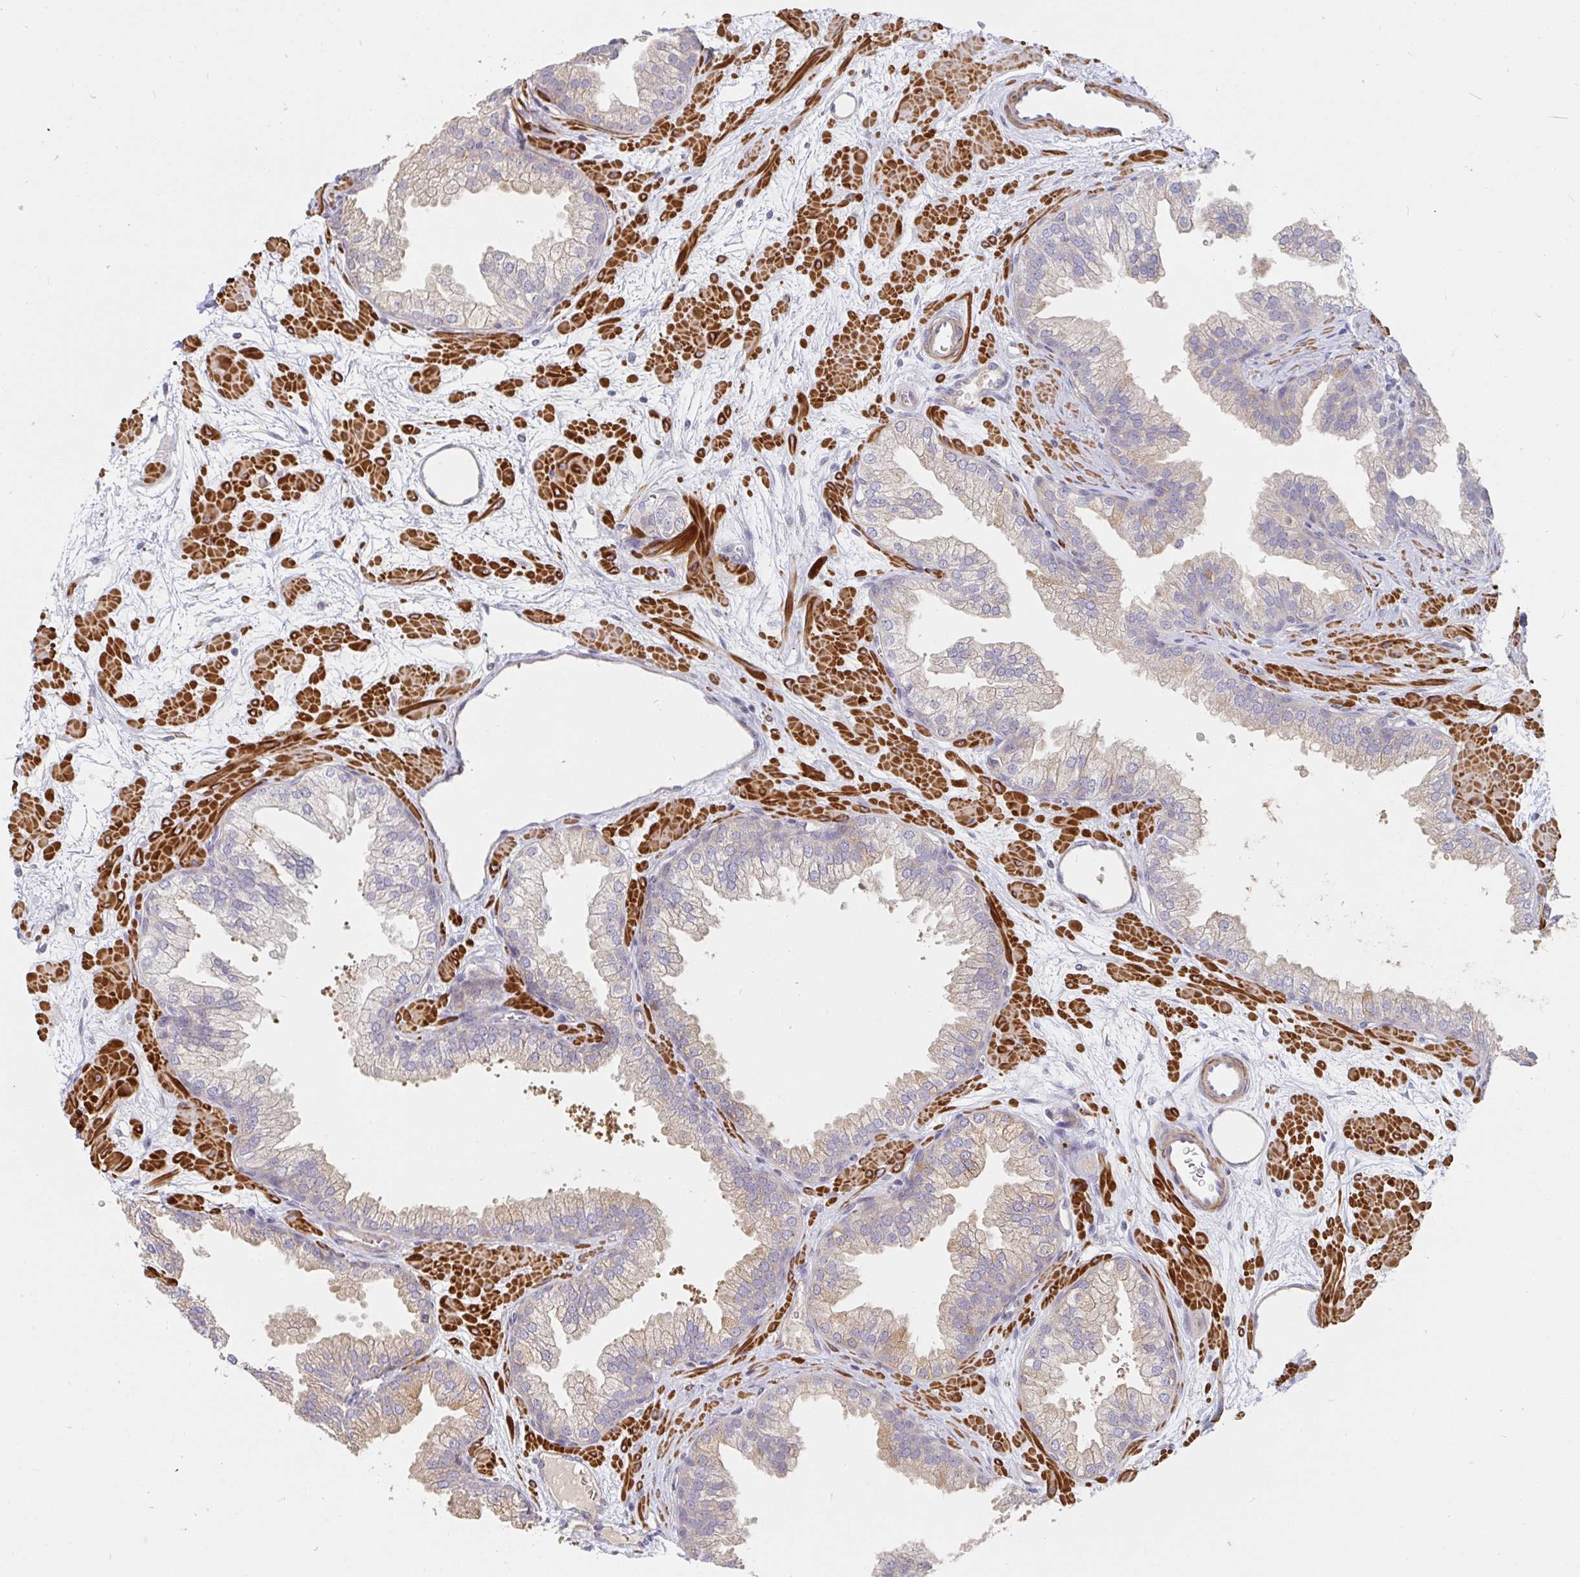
{"staining": {"intensity": "weak", "quantity": "25%-75%", "location": "cytoplasmic/membranous"}, "tissue": "prostate", "cell_type": "Glandular cells", "image_type": "normal", "snomed": [{"axis": "morphology", "description": "Normal tissue, NOS"}, {"axis": "topography", "description": "Prostate"}], "caption": "Immunohistochemistry staining of unremarkable prostate, which shows low levels of weak cytoplasmic/membranous expression in about 25%-75% of glandular cells indicating weak cytoplasmic/membranous protein staining. The staining was performed using DAB (brown) for protein detection and nuclei were counterstained in hematoxylin (blue).", "gene": "SSH2", "patient": {"sex": "male", "age": 37}}